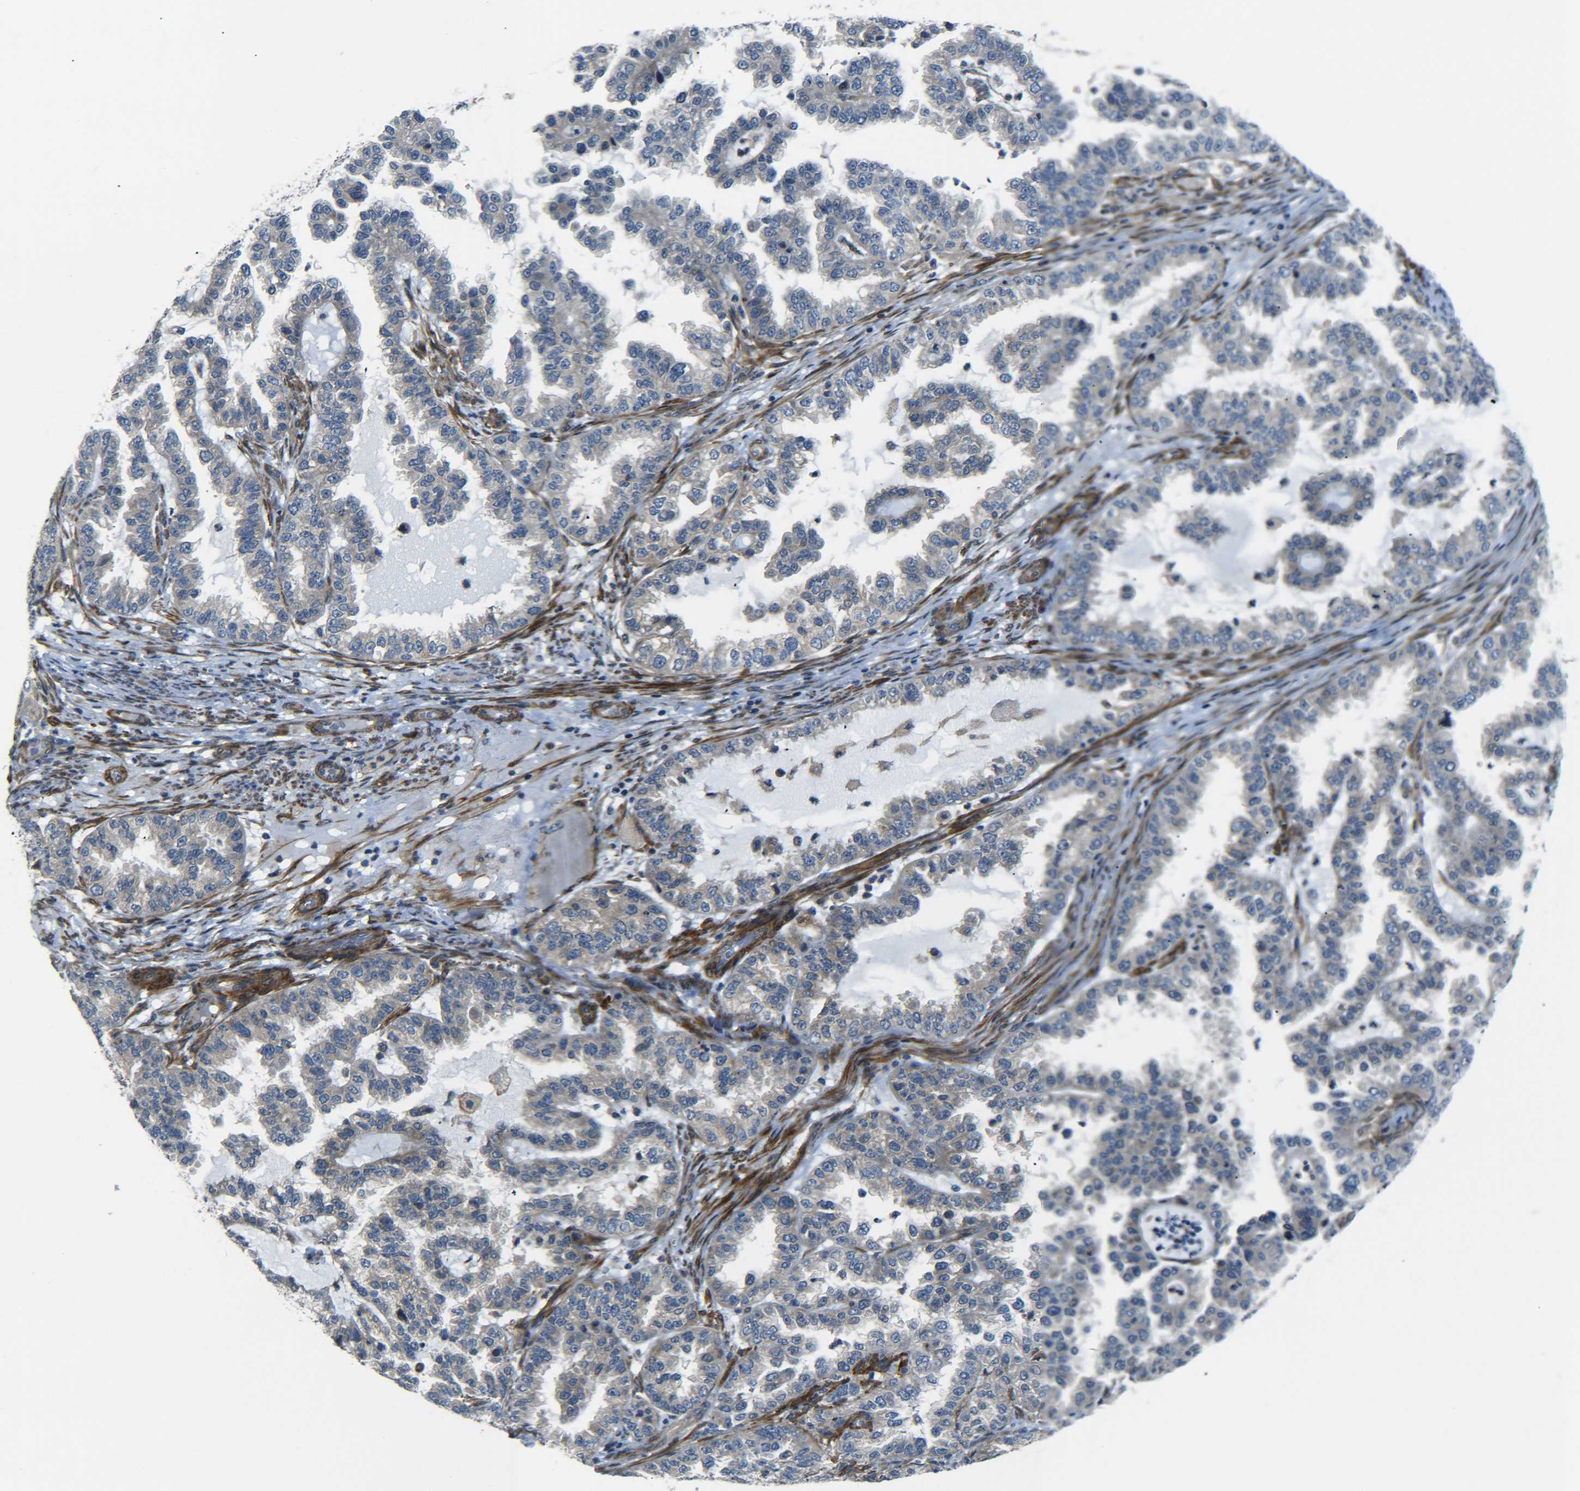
{"staining": {"intensity": "weak", "quantity": "25%-75%", "location": "cytoplasmic/membranous"}, "tissue": "endometrial cancer", "cell_type": "Tumor cells", "image_type": "cancer", "snomed": [{"axis": "morphology", "description": "Adenocarcinoma, NOS"}, {"axis": "topography", "description": "Endometrium"}], "caption": "Immunohistochemistry (DAB) staining of endometrial cancer exhibits weak cytoplasmic/membranous protein staining in approximately 25%-75% of tumor cells.", "gene": "MEIS1", "patient": {"sex": "female", "age": 85}}